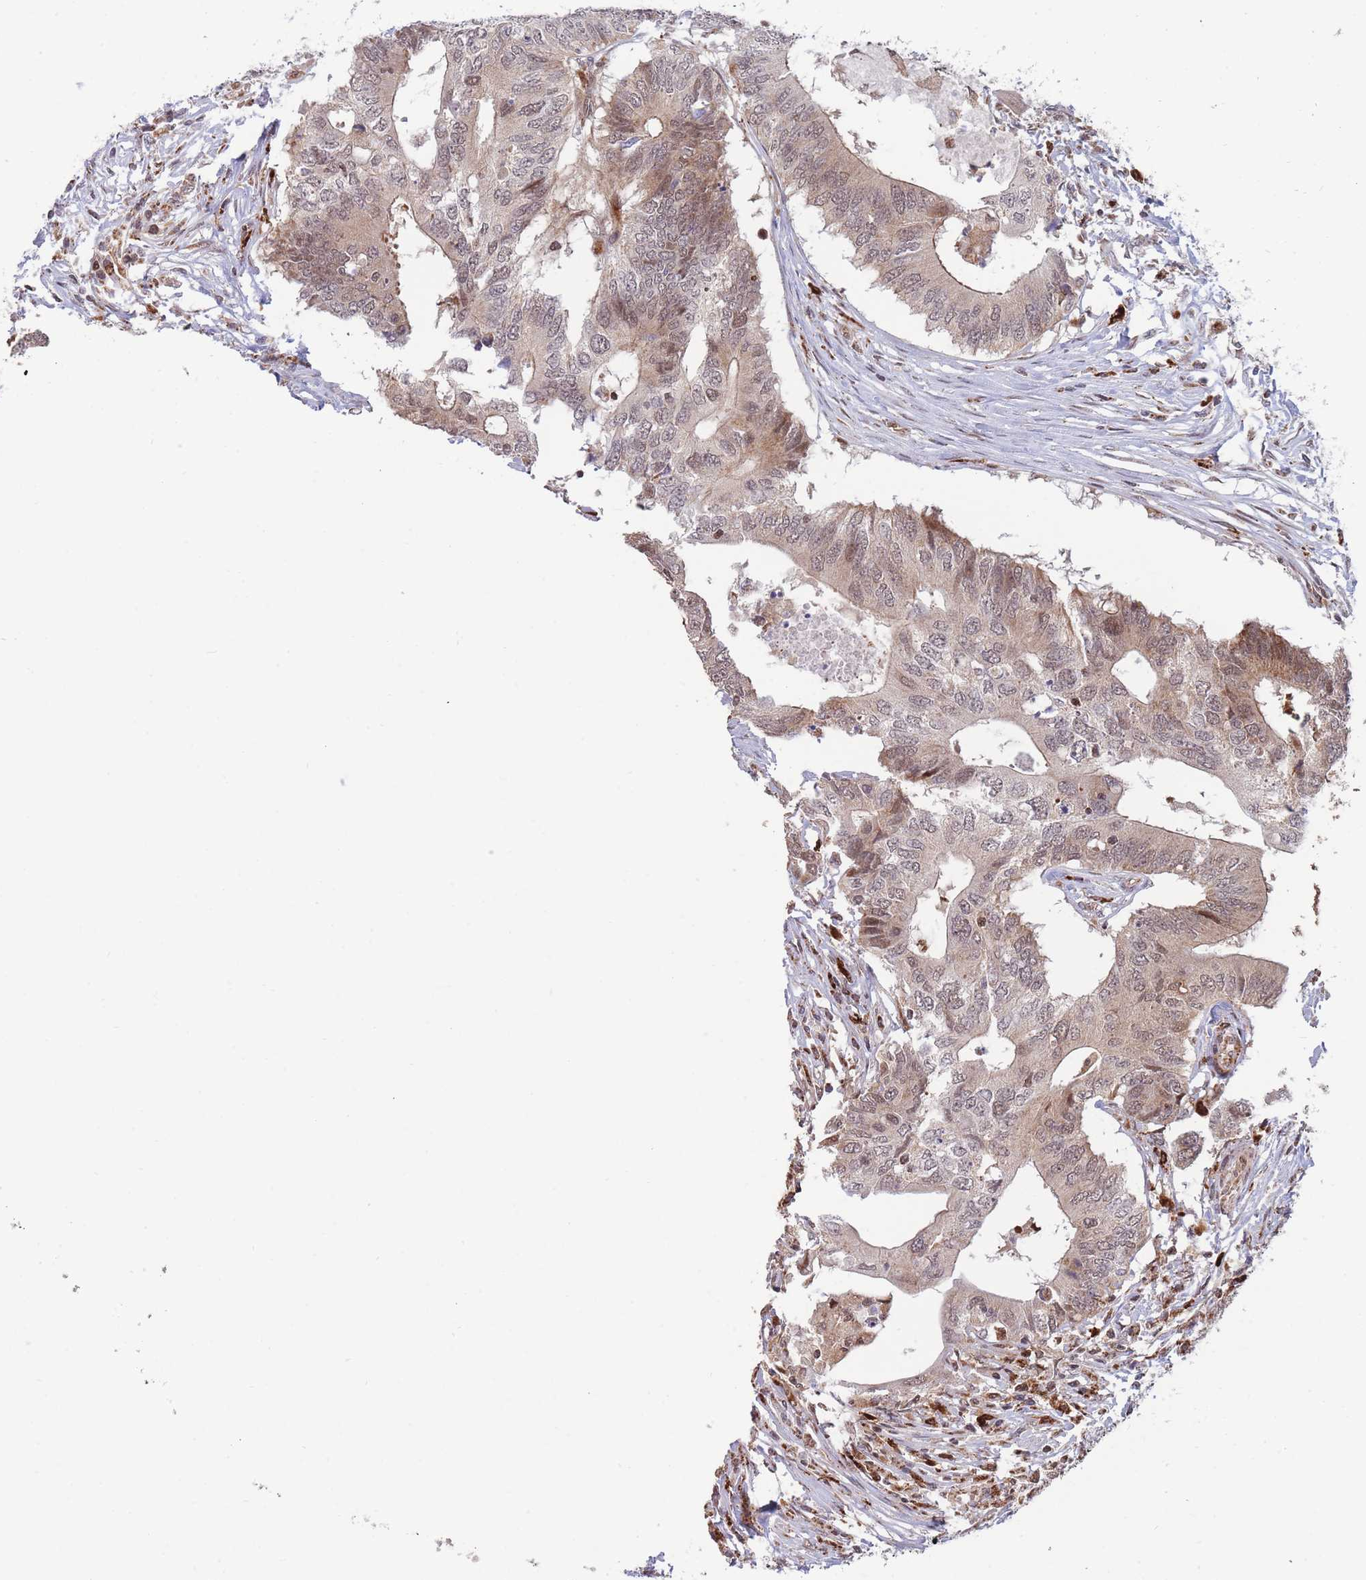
{"staining": {"intensity": "moderate", "quantity": ">75%", "location": "cytoplasmic/membranous,nuclear"}, "tissue": "colorectal cancer", "cell_type": "Tumor cells", "image_type": "cancer", "snomed": [{"axis": "morphology", "description": "Adenocarcinoma, NOS"}, {"axis": "topography", "description": "Colon"}], "caption": "This micrograph demonstrates IHC staining of human colorectal cancer, with medium moderate cytoplasmic/membranous and nuclear positivity in about >75% of tumor cells.", "gene": "BOD1L1", "patient": {"sex": "male", "age": 71}}